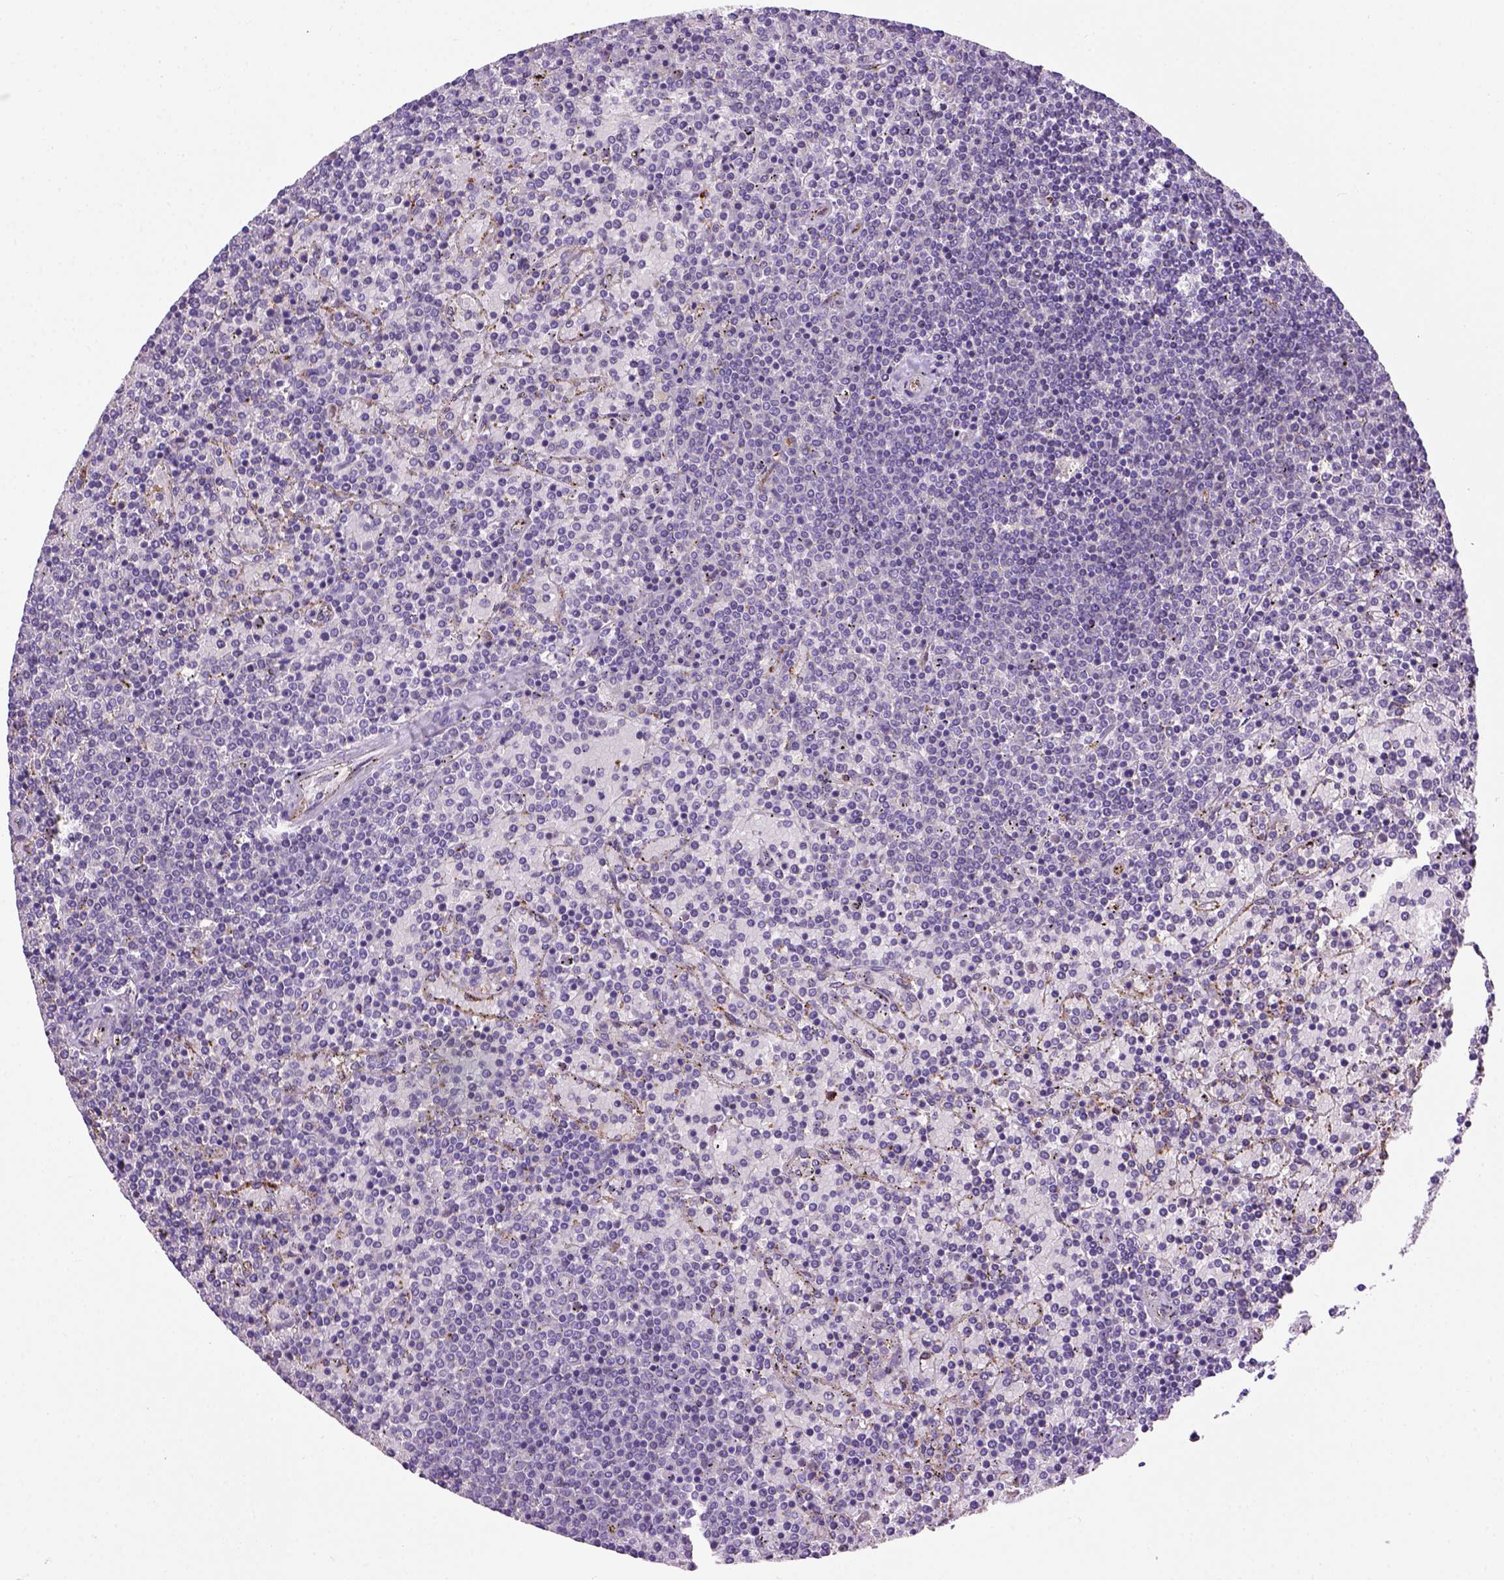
{"staining": {"intensity": "negative", "quantity": "none", "location": "none"}, "tissue": "lymphoma", "cell_type": "Tumor cells", "image_type": "cancer", "snomed": [{"axis": "morphology", "description": "Malignant lymphoma, non-Hodgkin's type, Low grade"}, {"axis": "topography", "description": "Spleen"}], "caption": "The histopathology image shows no staining of tumor cells in lymphoma.", "gene": "VWF", "patient": {"sex": "female", "age": 77}}